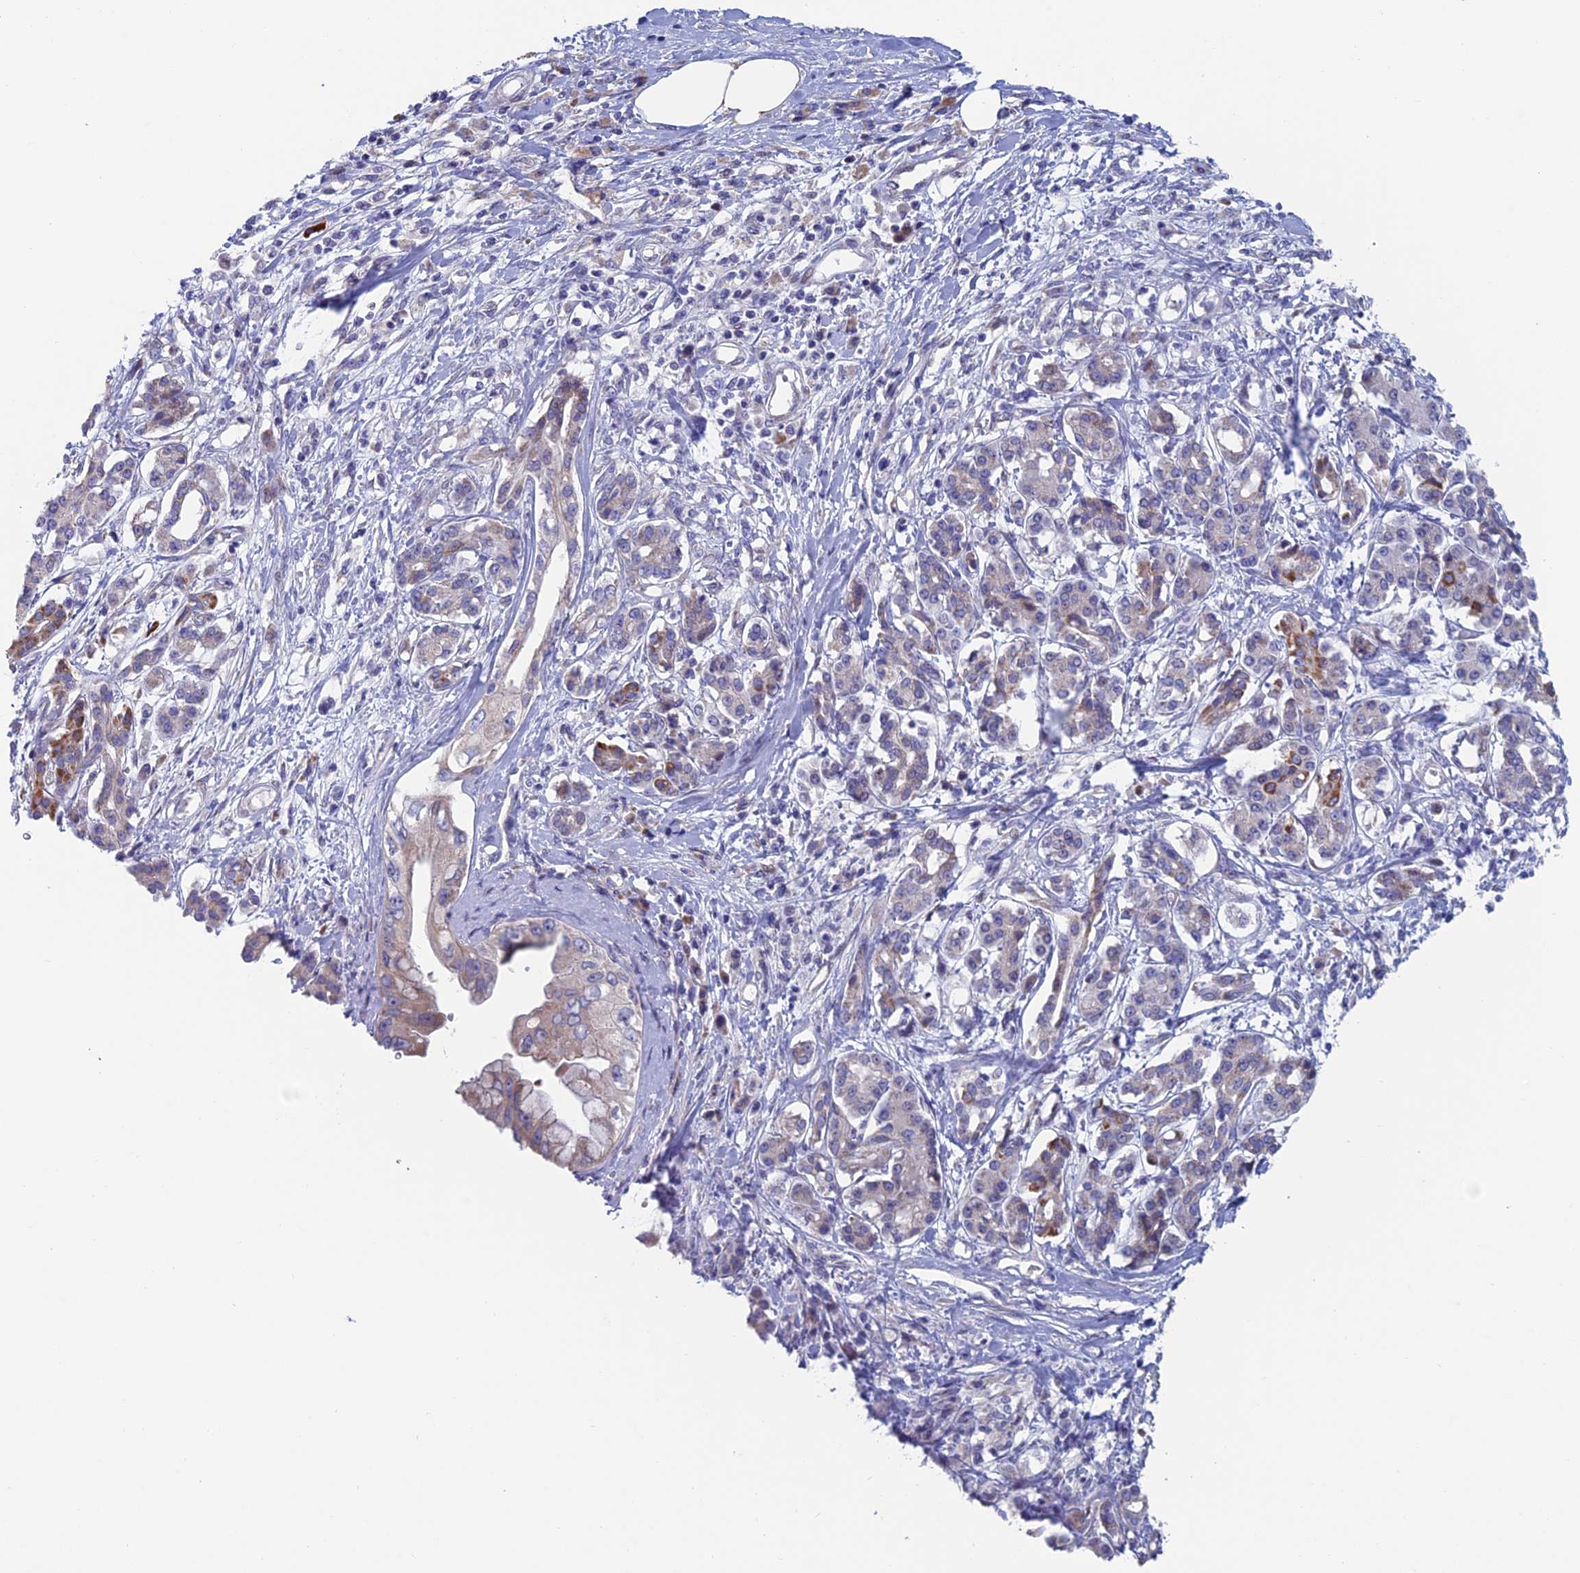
{"staining": {"intensity": "weak", "quantity": "<25%", "location": "cytoplasmic/membranous"}, "tissue": "pancreatic cancer", "cell_type": "Tumor cells", "image_type": "cancer", "snomed": [{"axis": "morphology", "description": "Adenocarcinoma, NOS"}, {"axis": "topography", "description": "Pancreas"}], "caption": "A histopathology image of human adenocarcinoma (pancreatic) is negative for staining in tumor cells.", "gene": "NIBAN3", "patient": {"sex": "female", "age": 56}}